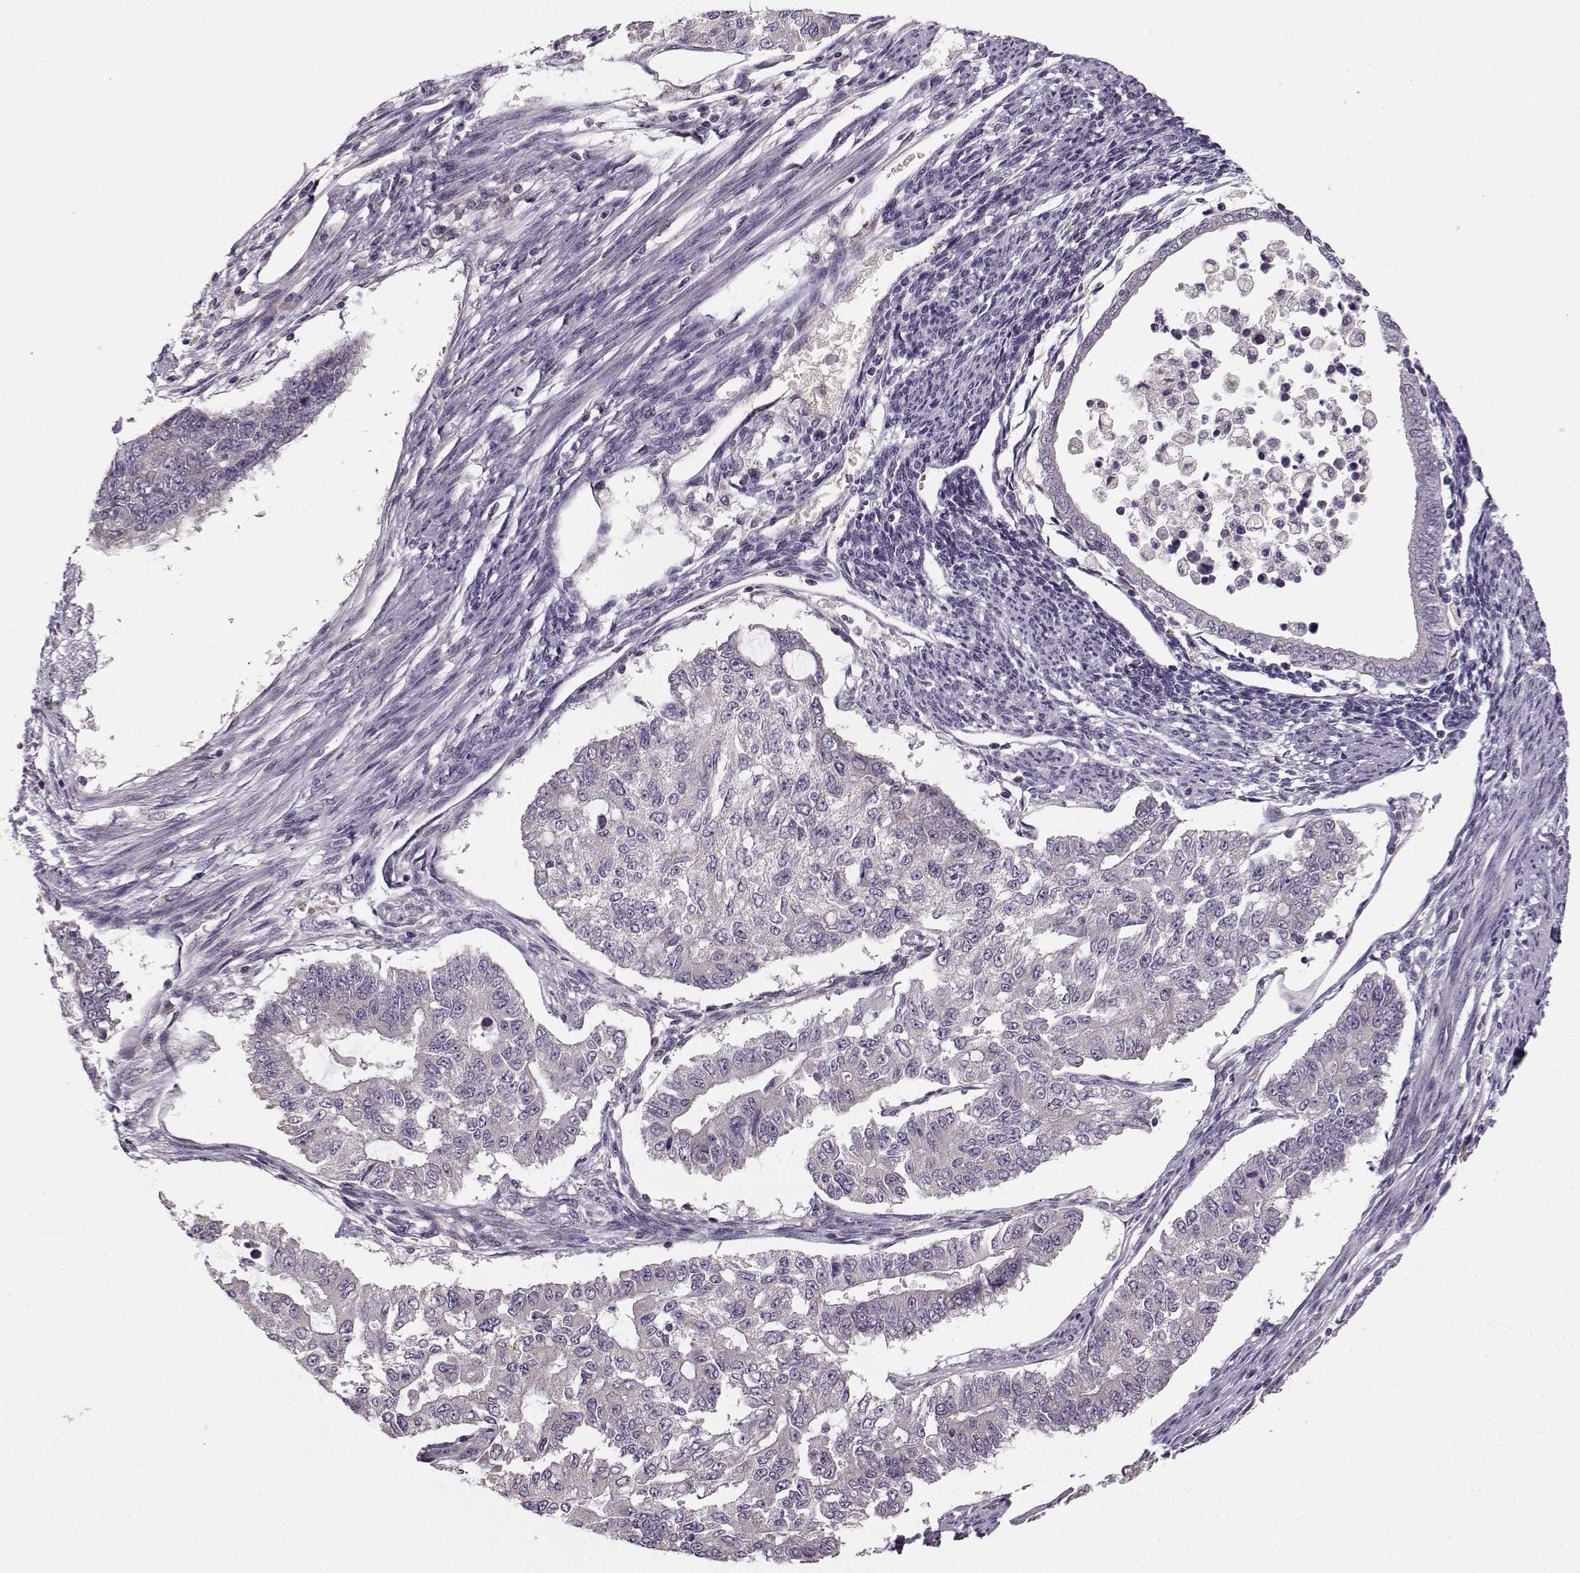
{"staining": {"intensity": "negative", "quantity": "none", "location": "none"}, "tissue": "endometrial cancer", "cell_type": "Tumor cells", "image_type": "cancer", "snomed": [{"axis": "morphology", "description": "Adenocarcinoma, NOS"}, {"axis": "topography", "description": "Uterus"}], "caption": "Protein analysis of adenocarcinoma (endometrial) reveals no significant positivity in tumor cells.", "gene": "SLC4A5", "patient": {"sex": "female", "age": 59}}